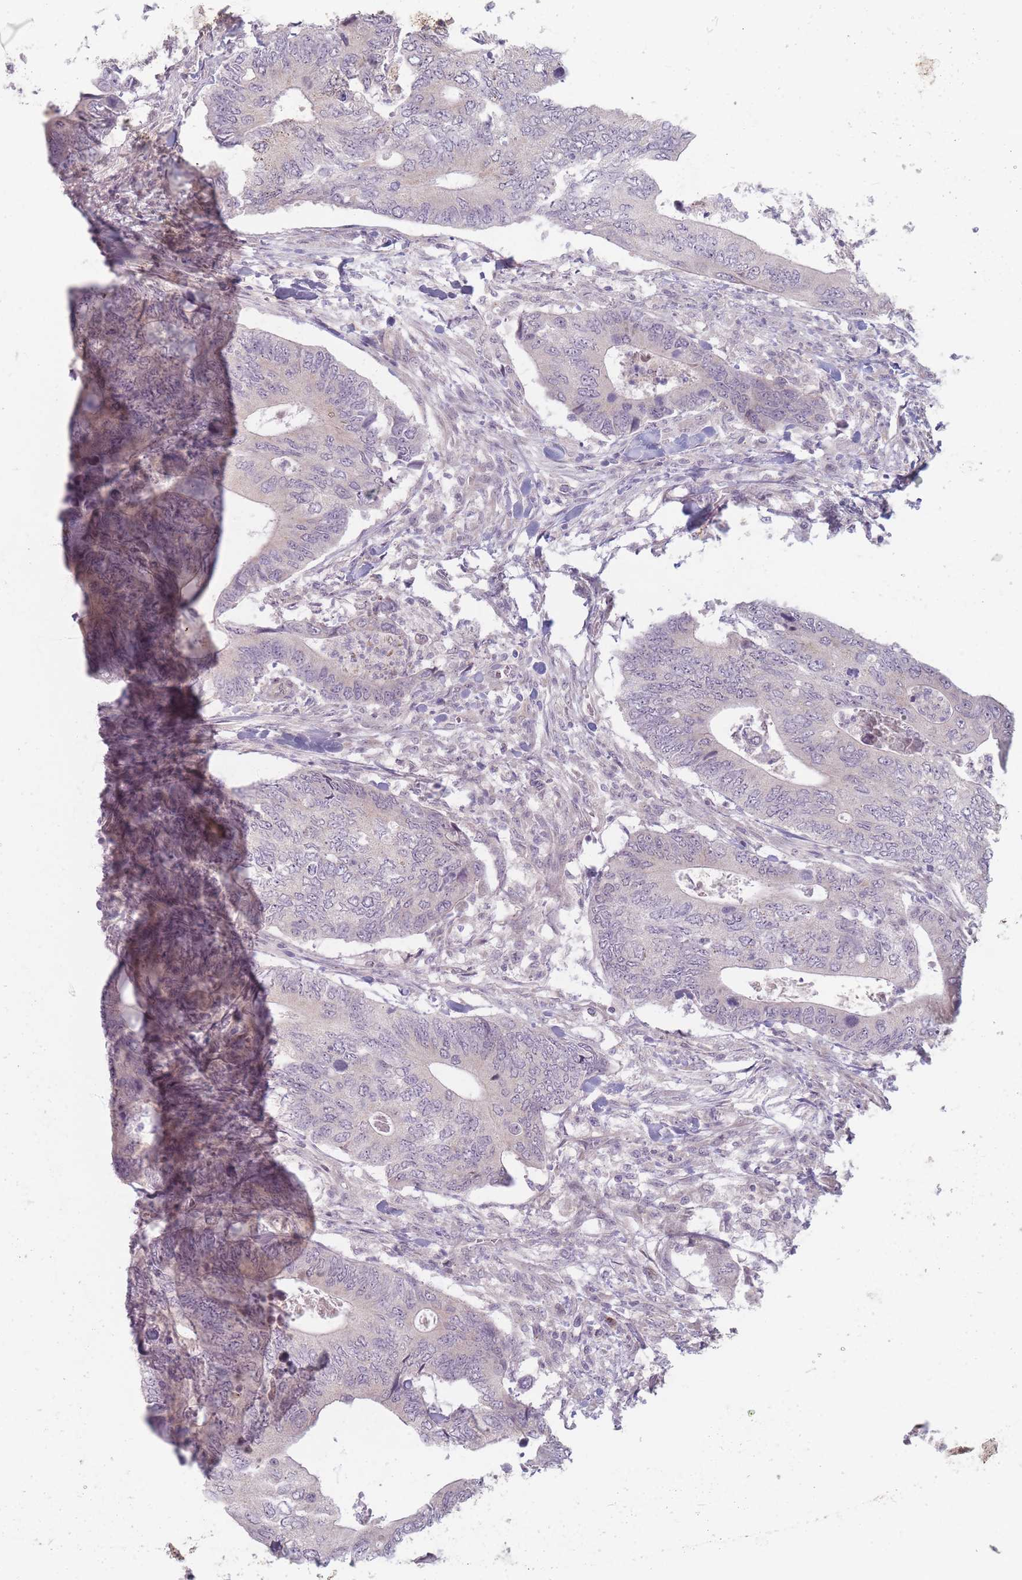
{"staining": {"intensity": "weak", "quantity": "<25%", "location": "cytoplasmic/membranous"}, "tissue": "colorectal cancer", "cell_type": "Tumor cells", "image_type": "cancer", "snomed": [{"axis": "morphology", "description": "Adenocarcinoma, NOS"}, {"axis": "topography", "description": "Colon"}], "caption": "High power microscopy histopathology image of an immunohistochemistry photomicrograph of colorectal cancer, revealing no significant staining in tumor cells.", "gene": "GABRA6", "patient": {"sex": "male", "age": 87}}